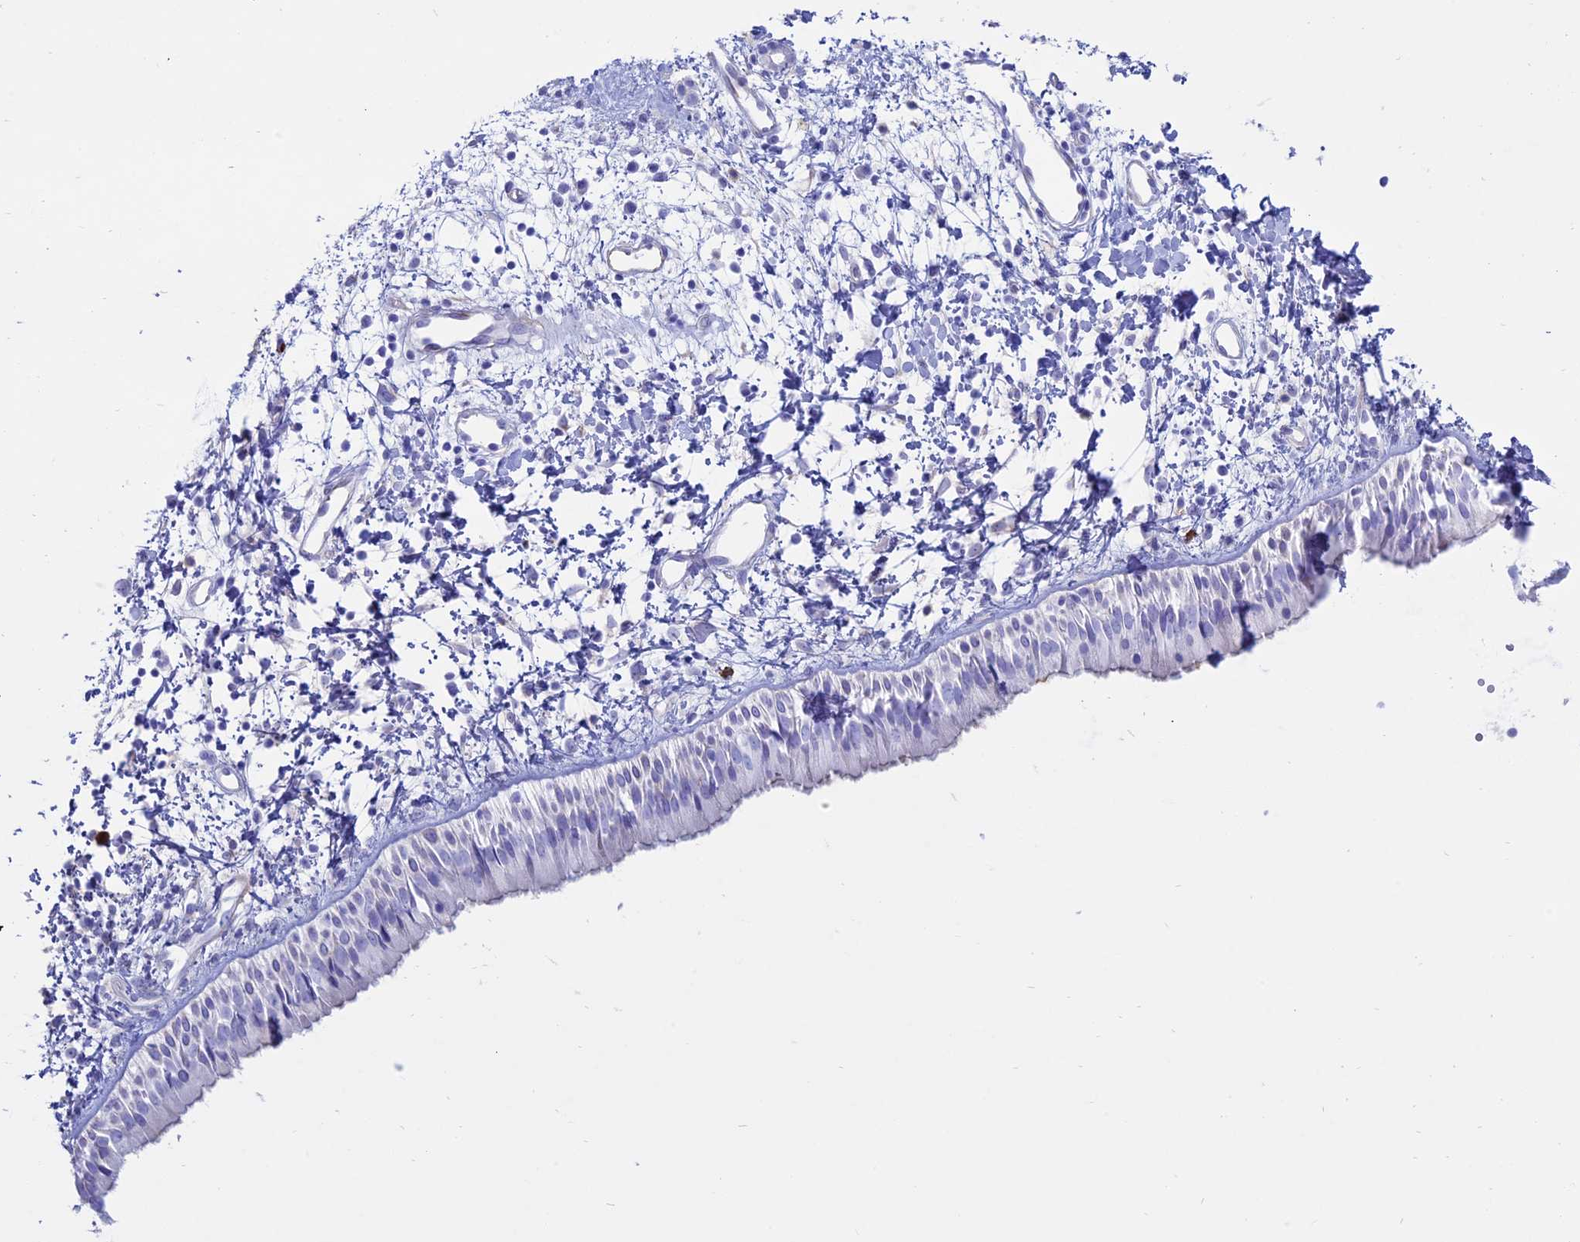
{"staining": {"intensity": "moderate", "quantity": "<25%", "location": "cytoplasmic/membranous"}, "tissue": "nasopharynx", "cell_type": "Respiratory epithelial cells", "image_type": "normal", "snomed": [{"axis": "morphology", "description": "Normal tissue, NOS"}, {"axis": "topography", "description": "Nasopharynx"}], "caption": "The micrograph reveals staining of unremarkable nasopharynx, revealing moderate cytoplasmic/membranous protein expression (brown color) within respiratory epithelial cells. The staining is performed using DAB brown chromogen to label protein expression. The nuclei are counter-stained blue using hematoxylin.", "gene": "OR2AE1", "patient": {"sex": "male", "age": 22}}